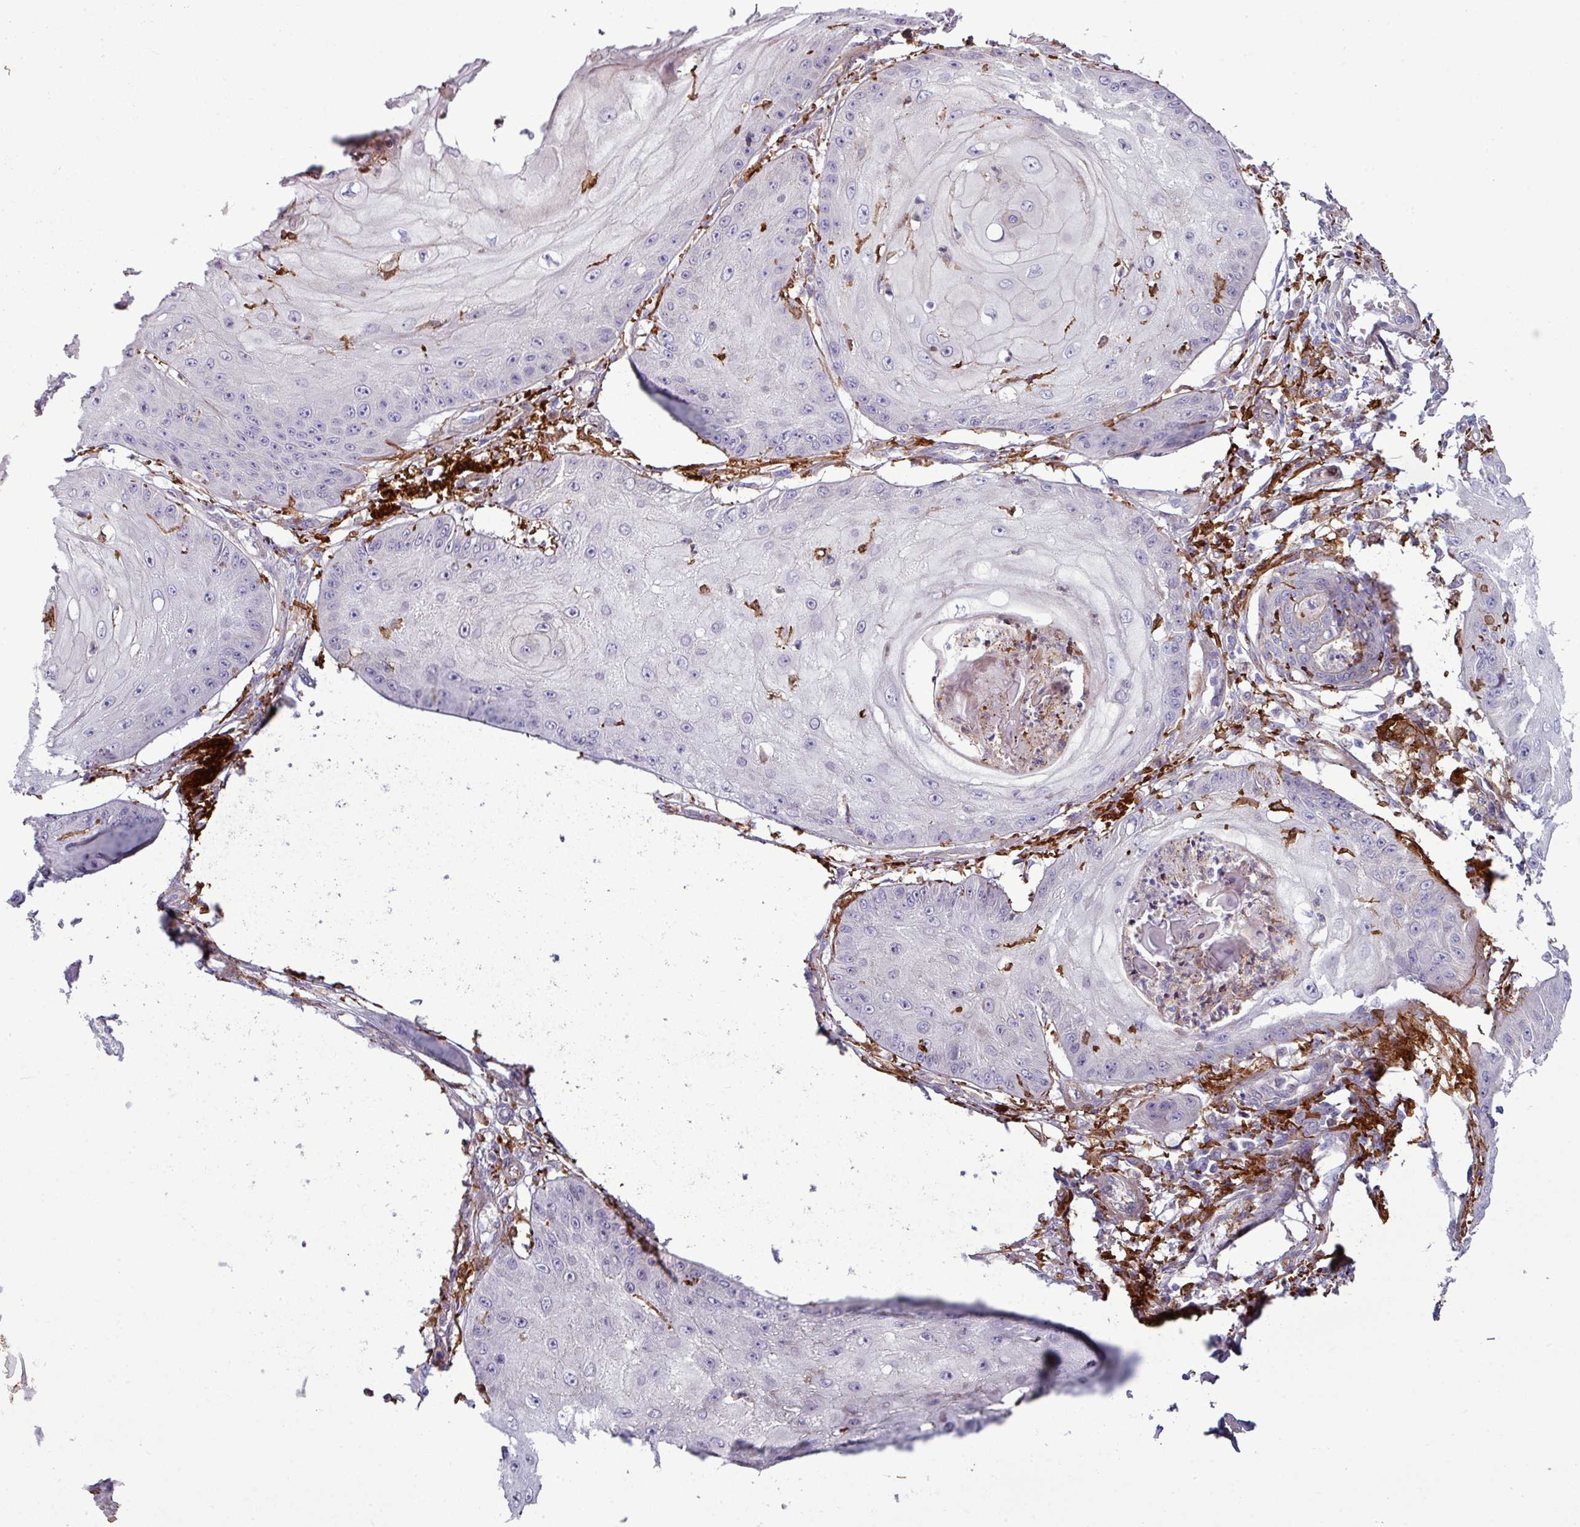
{"staining": {"intensity": "negative", "quantity": "none", "location": "none"}, "tissue": "skin cancer", "cell_type": "Tumor cells", "image_type": "cancer", "snomed": [{"axis": "morphology", "description": "Squamous cell carcinoma, NOS"}, {"axis": "topography", "description": "Skin"}], "caption": "Skin cancer was stained to show a protein in brown. There is no significant positivity in tumor cells.", "gene": "COL8A1", "patient": {"sex": "male", "age": 70}}